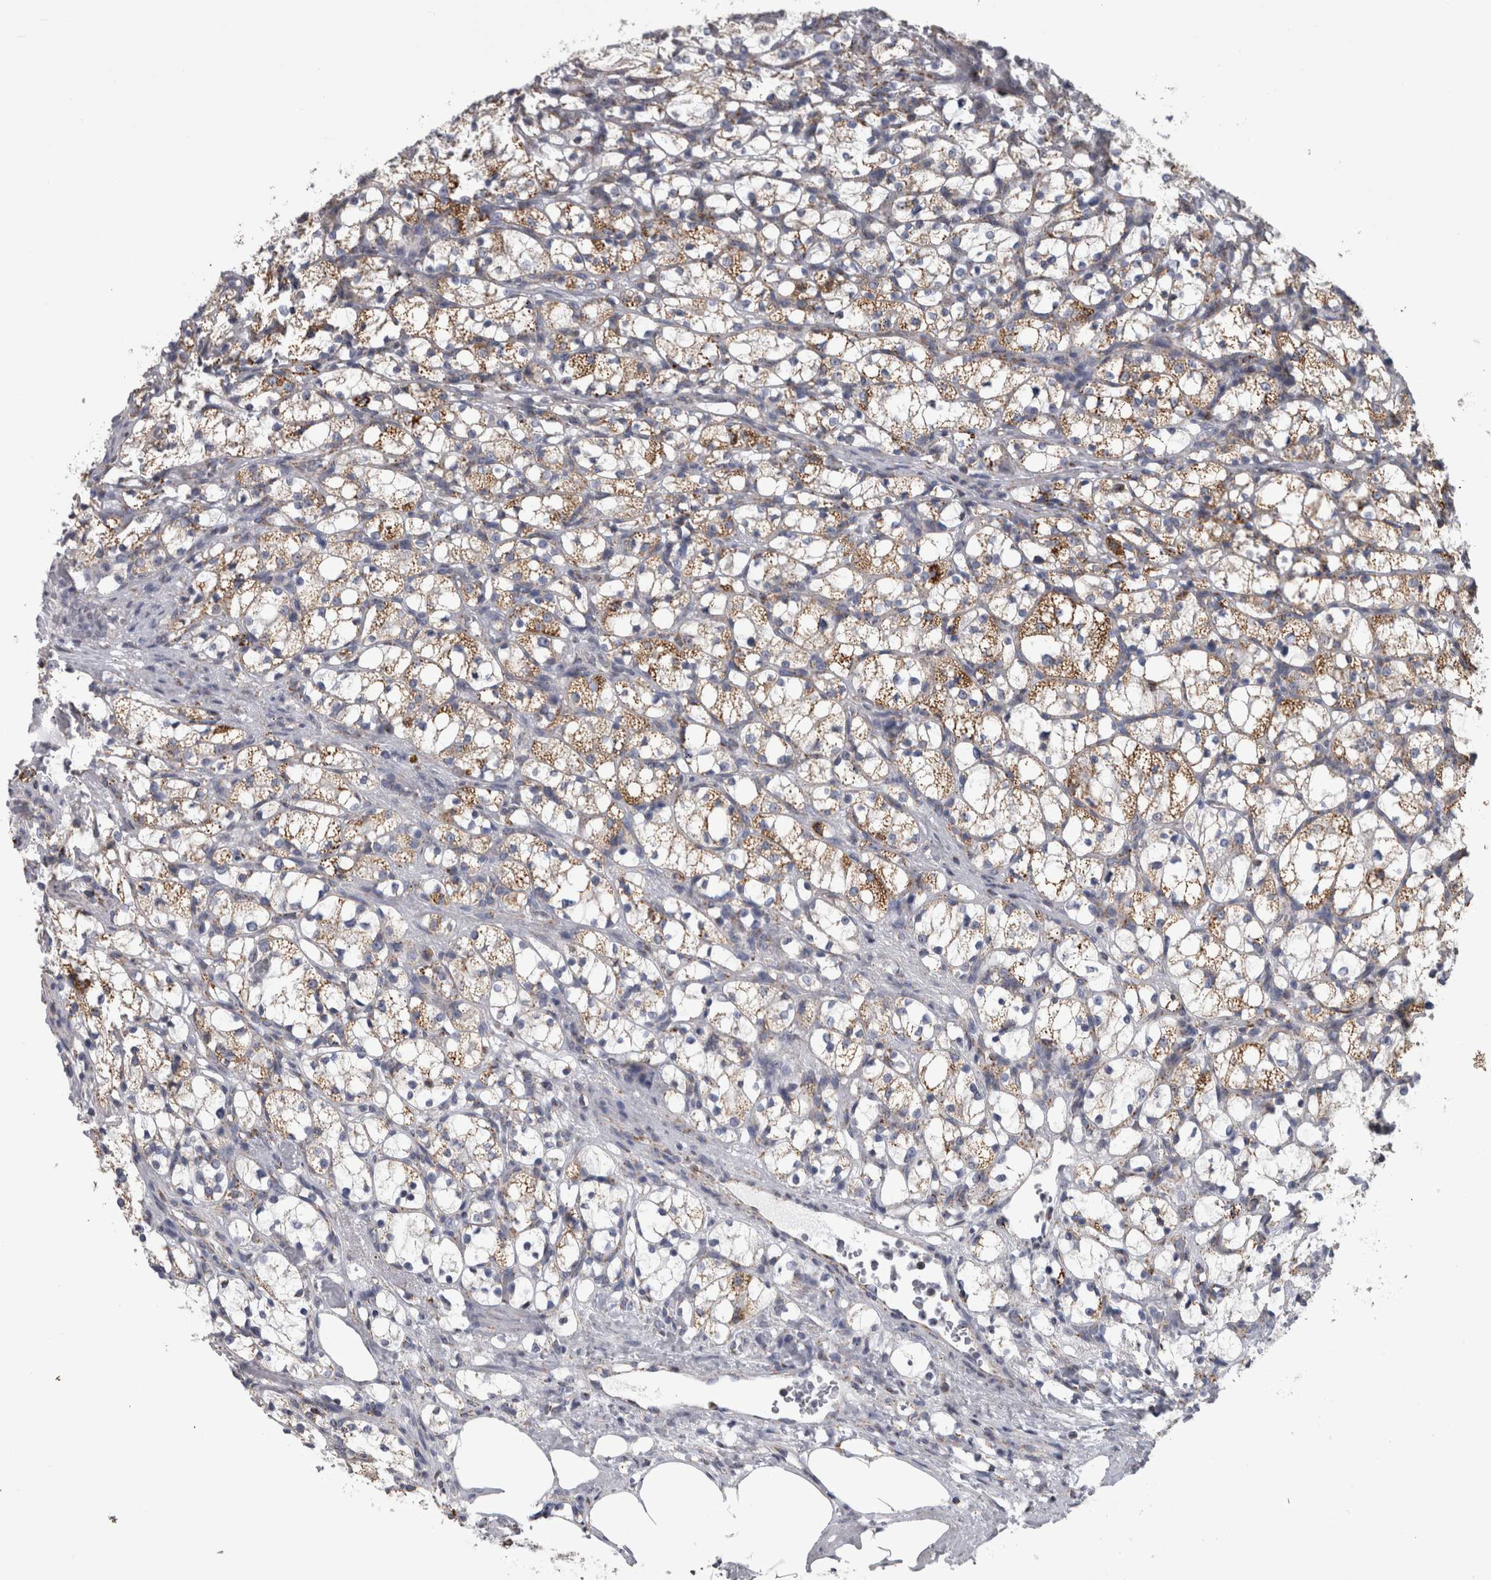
{"staining": {"intensity": "moderate", "quantity": ">75%", "location": "cytoplasmic/membranous"}, "tissue": "renal cancer", "cell_type": "Tumor cells", "image_type": "cancer", "snomed": [{"axis": "morphology", "description": "Adenocarcinoma, NOS"}, {"axis": "topography", "description": "Kidney"}], "caption": "Renal cancer was stained to show a protein in brown. There is medium levels of moderate cytoplasmic/membranous positivity in approximately >75% of tumor cells. The staining was performed using DAB to visualize the protein expression in brown, while the nuclei were stained in blue with hematoxylin (Magnification: 20x).", "gene": "MDH2", "patient": {"sex": "female", "age": 69}}